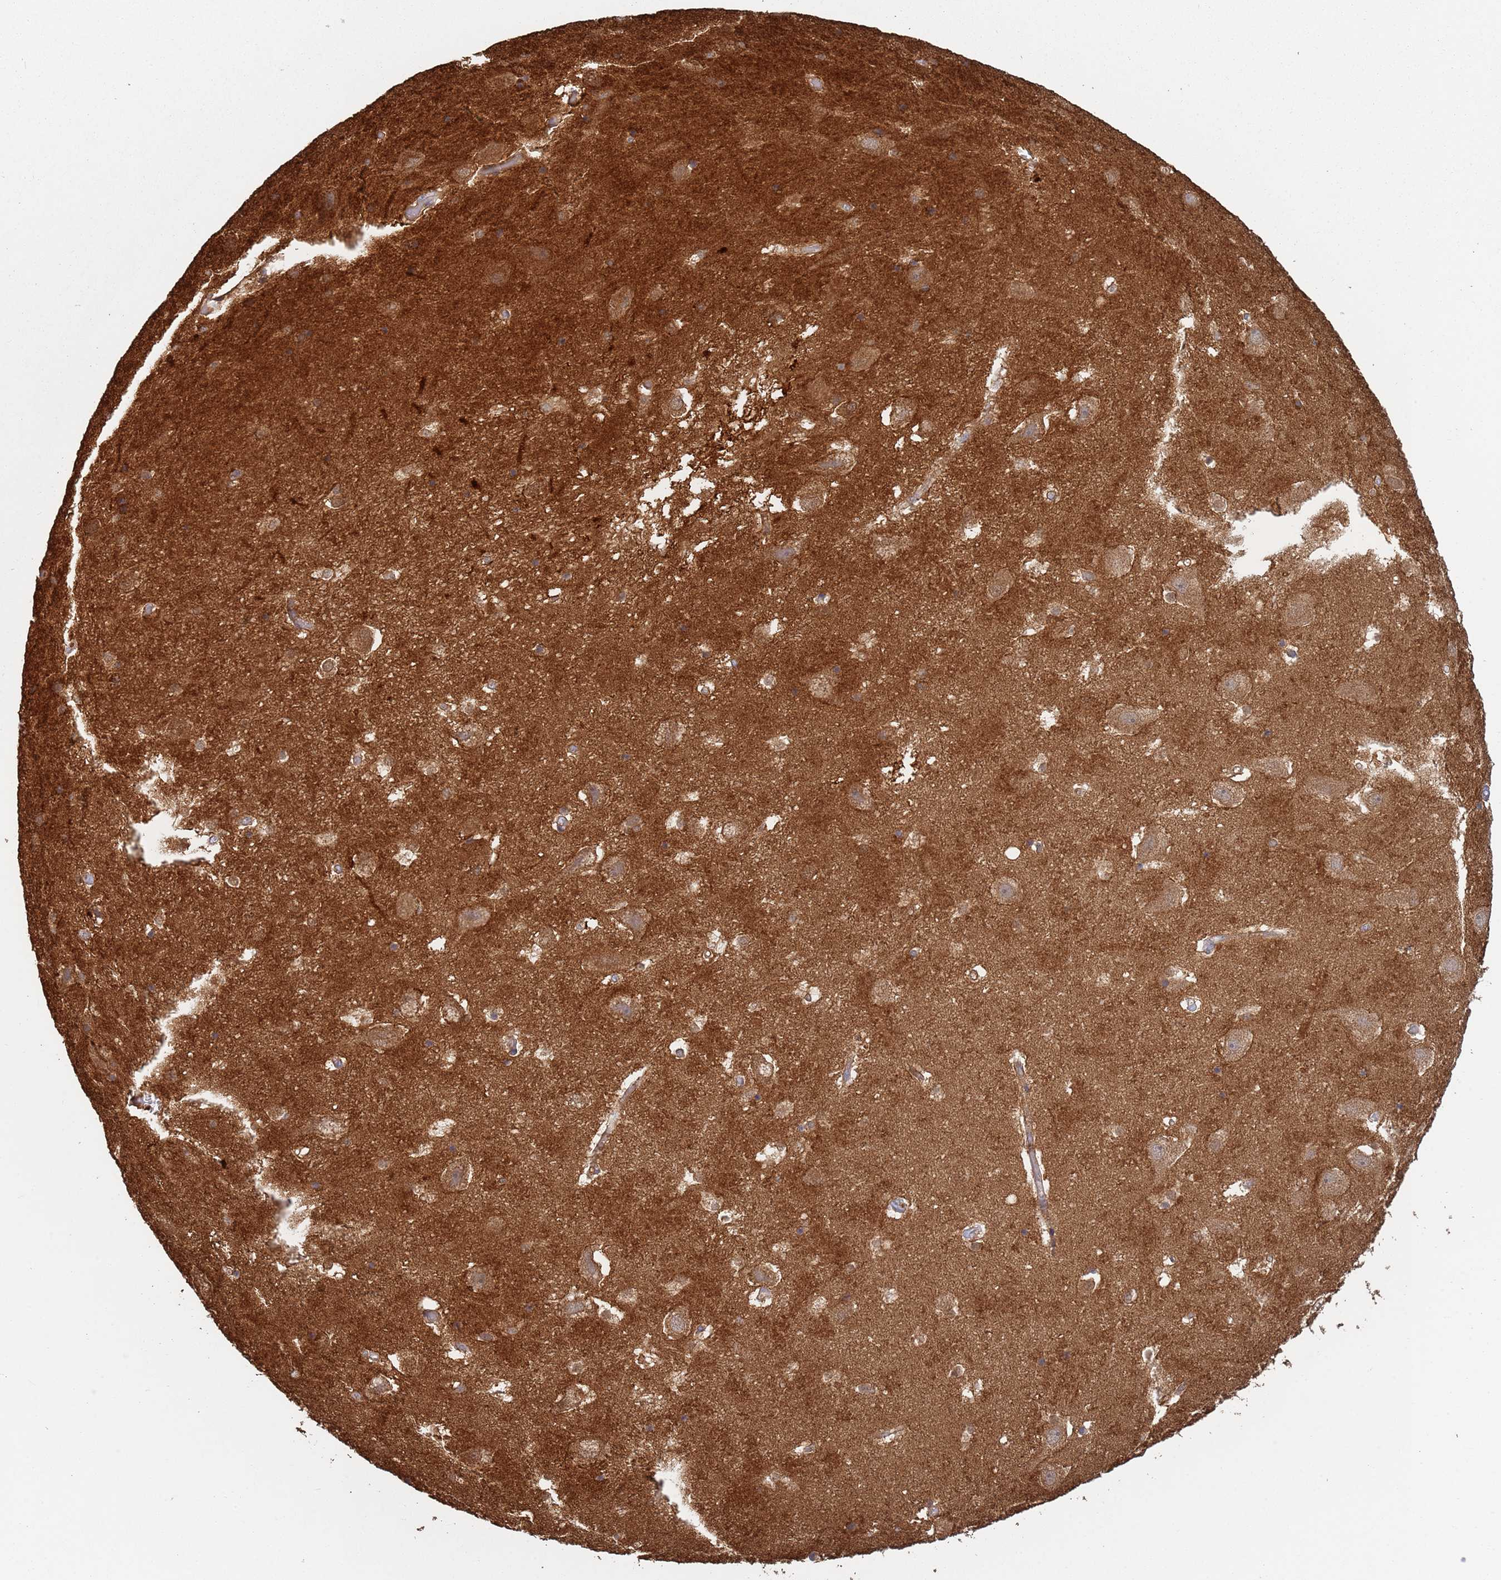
{"staining": {"intensity": "weak", "quantity": "25%-75%", "location": "cytoplasmic/membranous"}, "tissue": "hippocampus", "cell_type": "Glial cells", "image_type": "normal", "snomed": [{"axis": "morphology", "description": "Normal tissue, NOS"}, {"axis": "topography", "description": "Hippocampus"}], "caption": "Approximately 25%-75% of glial cells in normal hippocampus reveal weak cytoplasmic/membranous protein expression as visualized by brown immunohistochemical staining.", "gene": "GDI1", "patient": {"sex": "female", "age": 52}}